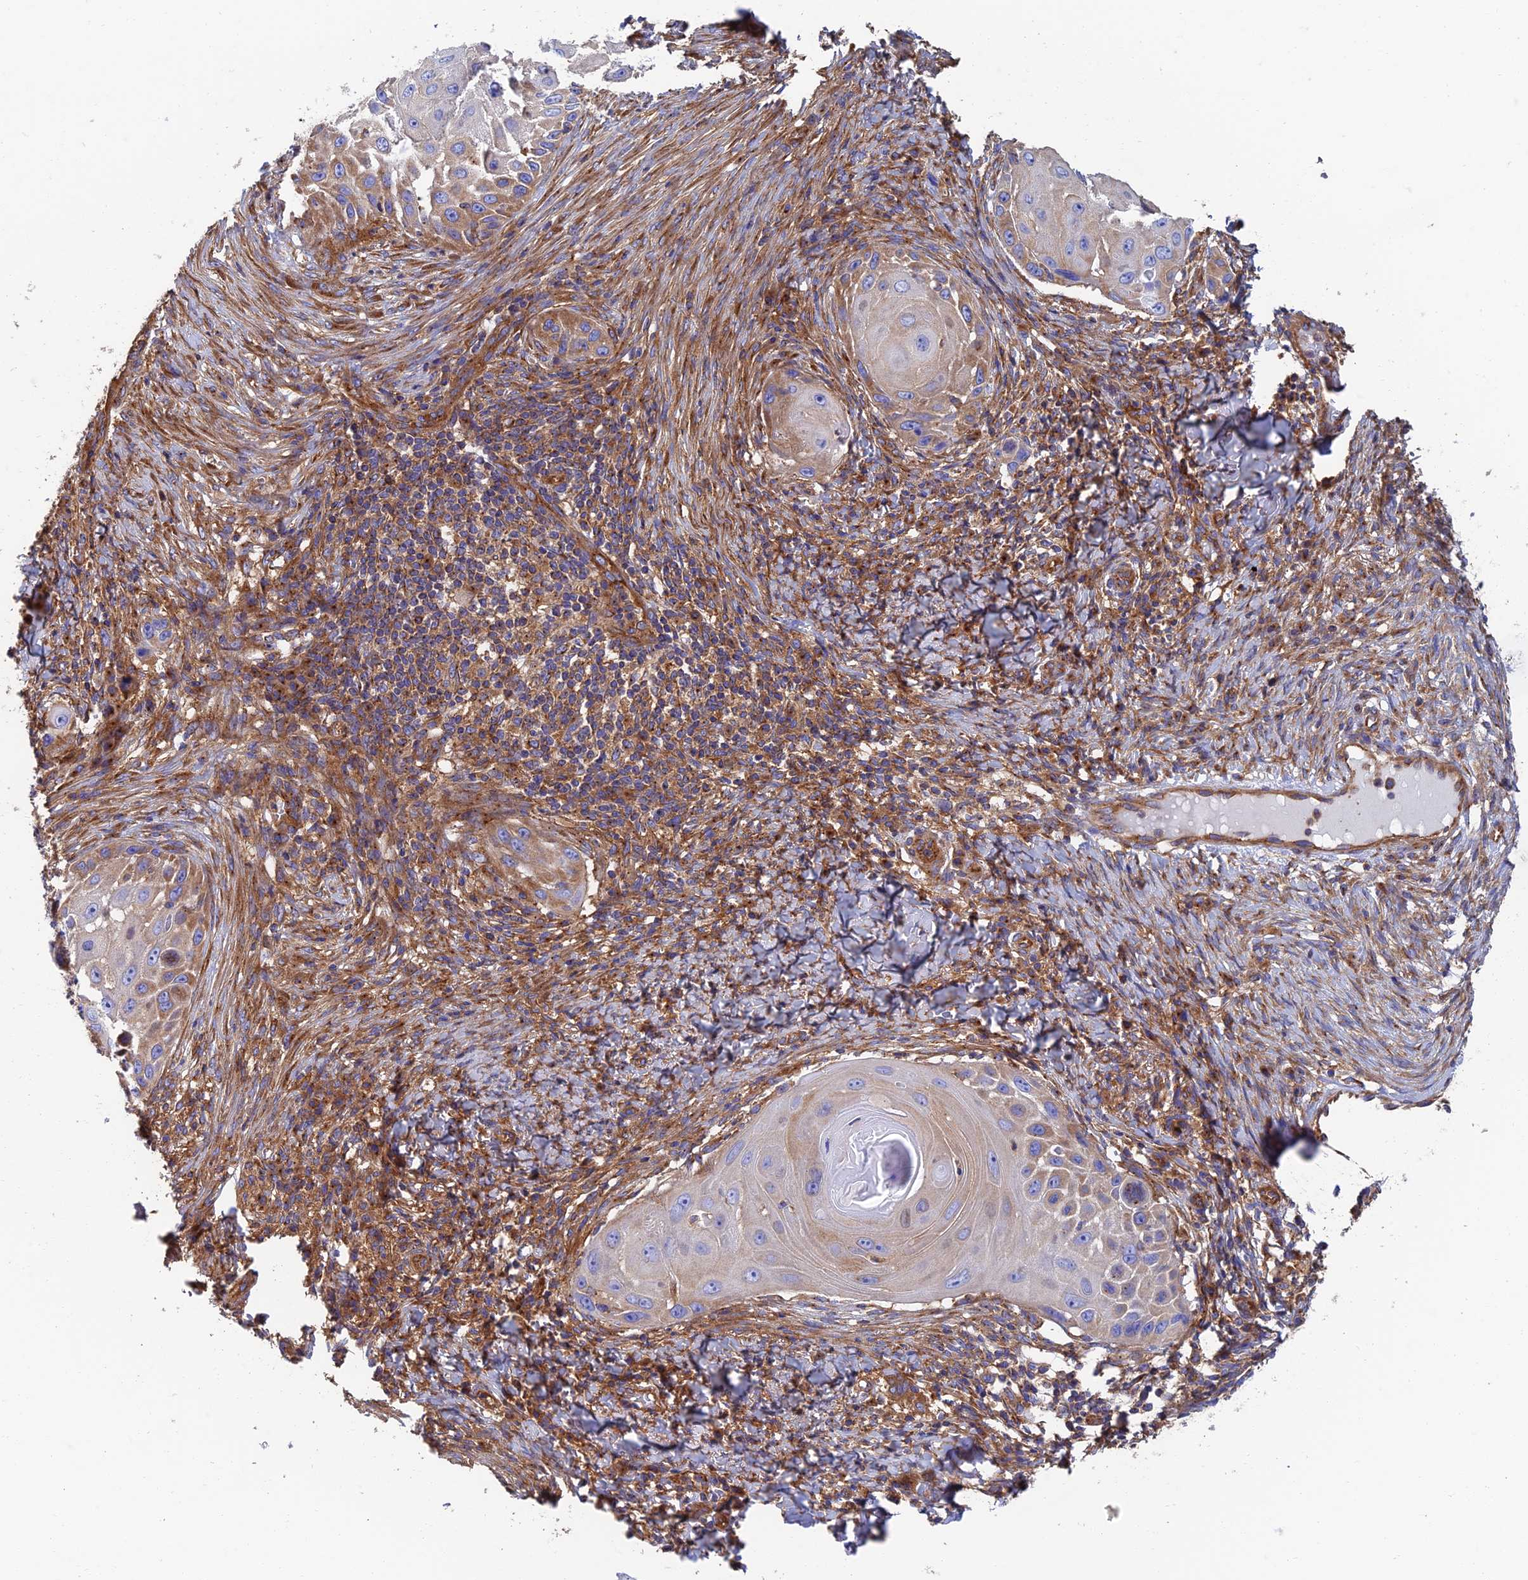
{"staining": {"intensity": "weak", "quantity": "<25%", "location": "cytoplasmic/membranous"}, "tissue": "skin cancer", "cell_type": "Tumor cells", "image_type": "cancer", "snomed": [{"axis": "morphology", "description": "Squamous cell carcinoma, NOS"}, {"axis": "topography", "description": "Skin"}], "caption": "IHC micrograph of neoplastic tissue: squamous cell carcinoma (skin) stained with DAB exhibits no significant protein positivity in tumor cells.", "gene": "DCTN2", "patient": {"sex": "female", "age": 44}}